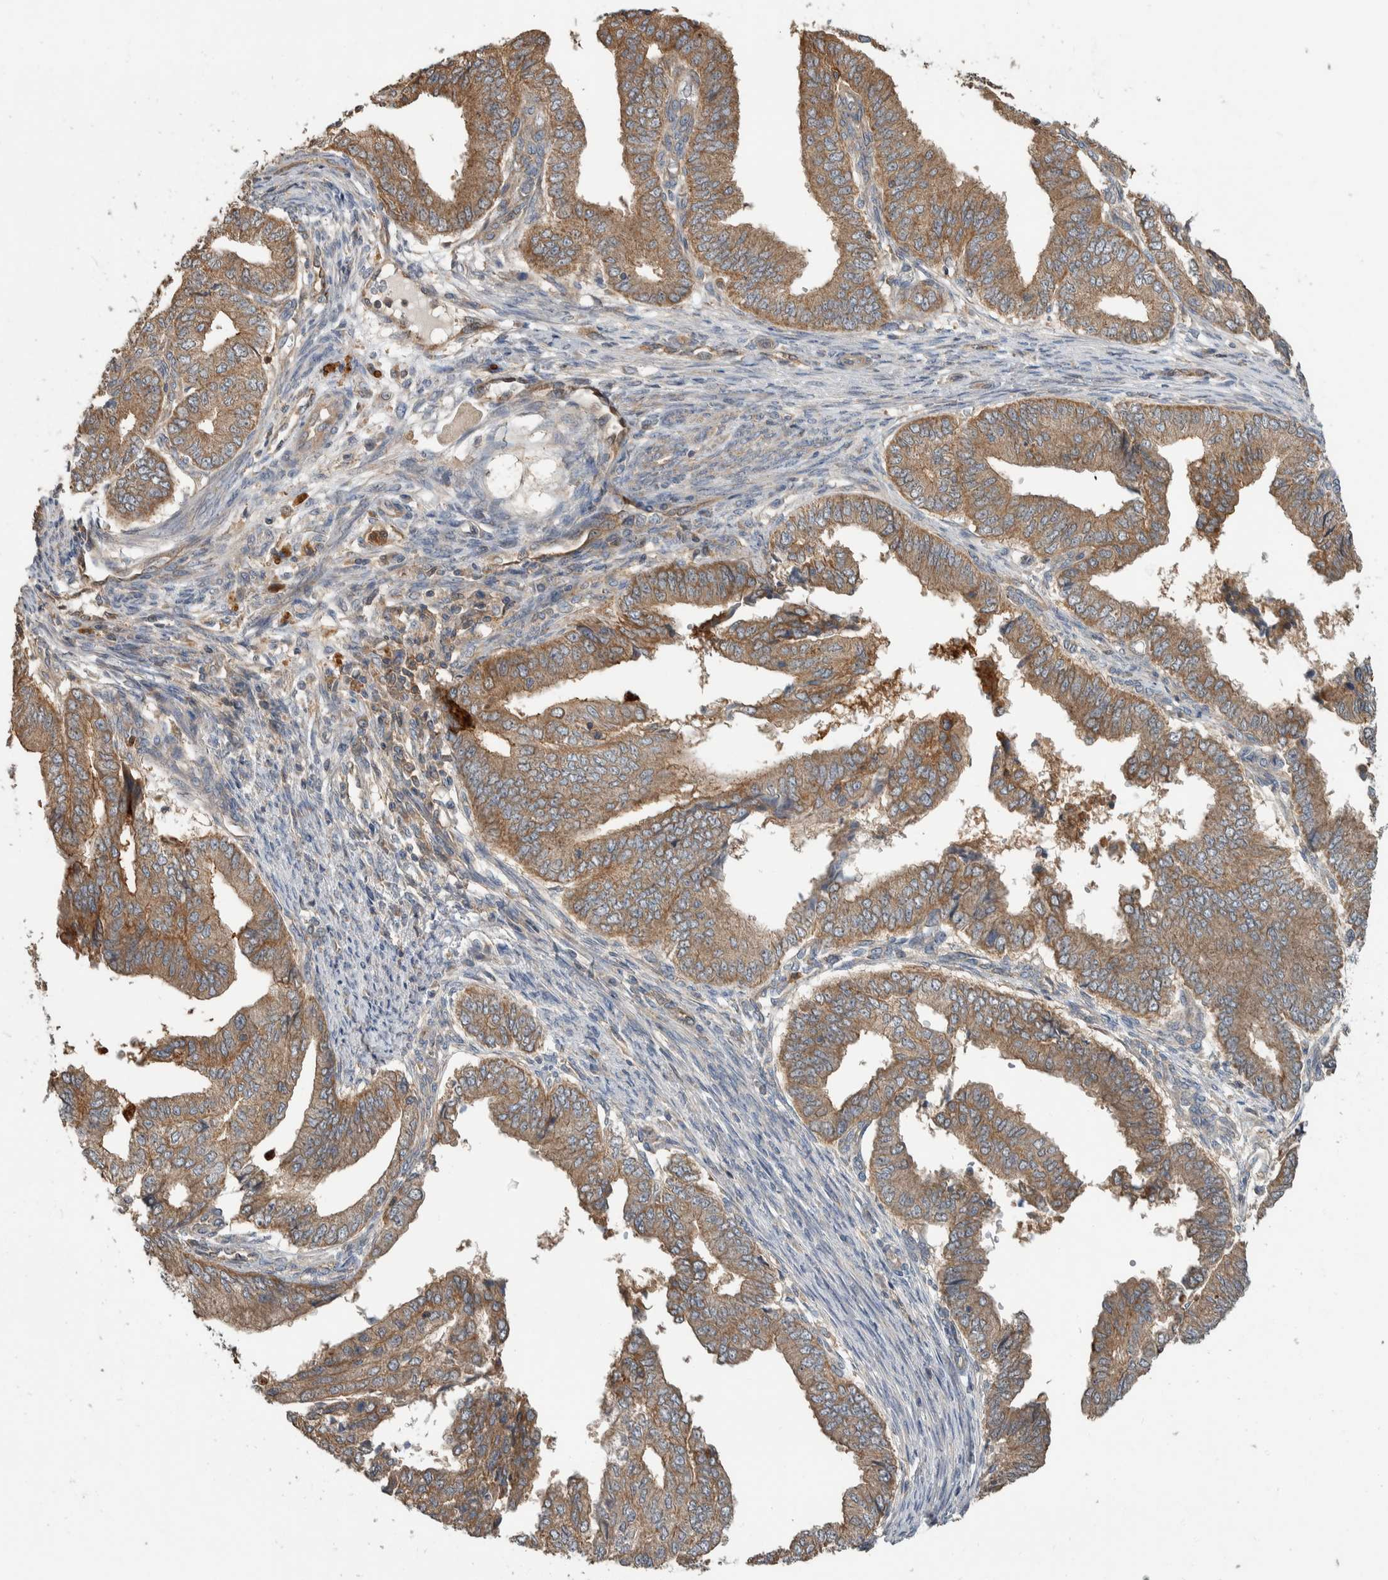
{"staining": {"intensity": "weak", "quantity": ">75%", "location": "cytoplasmic/membranous"}, "tissue": "endometrial cancer", "cell_type": "Tumor cells", "image_type": "cancer", "snomed": [{"axis": "morphology", "description": "Polyp, NOS"}, {"axis": "morphology", "description": "Adenocarcinoma, NOS"}, {"axis": "morphology", "description": "Adenoma, NOS"}, {"axis": "topography", "description": "Endometrium"}], "caption": "Protein staining of endometrial adenocarcinoma tissue shows weak cytoplasmic/membranous positivity in approximately >75% of tumor cells.", "gene": "SDCBP", "patient": {"sex": "female", "age": 79}}